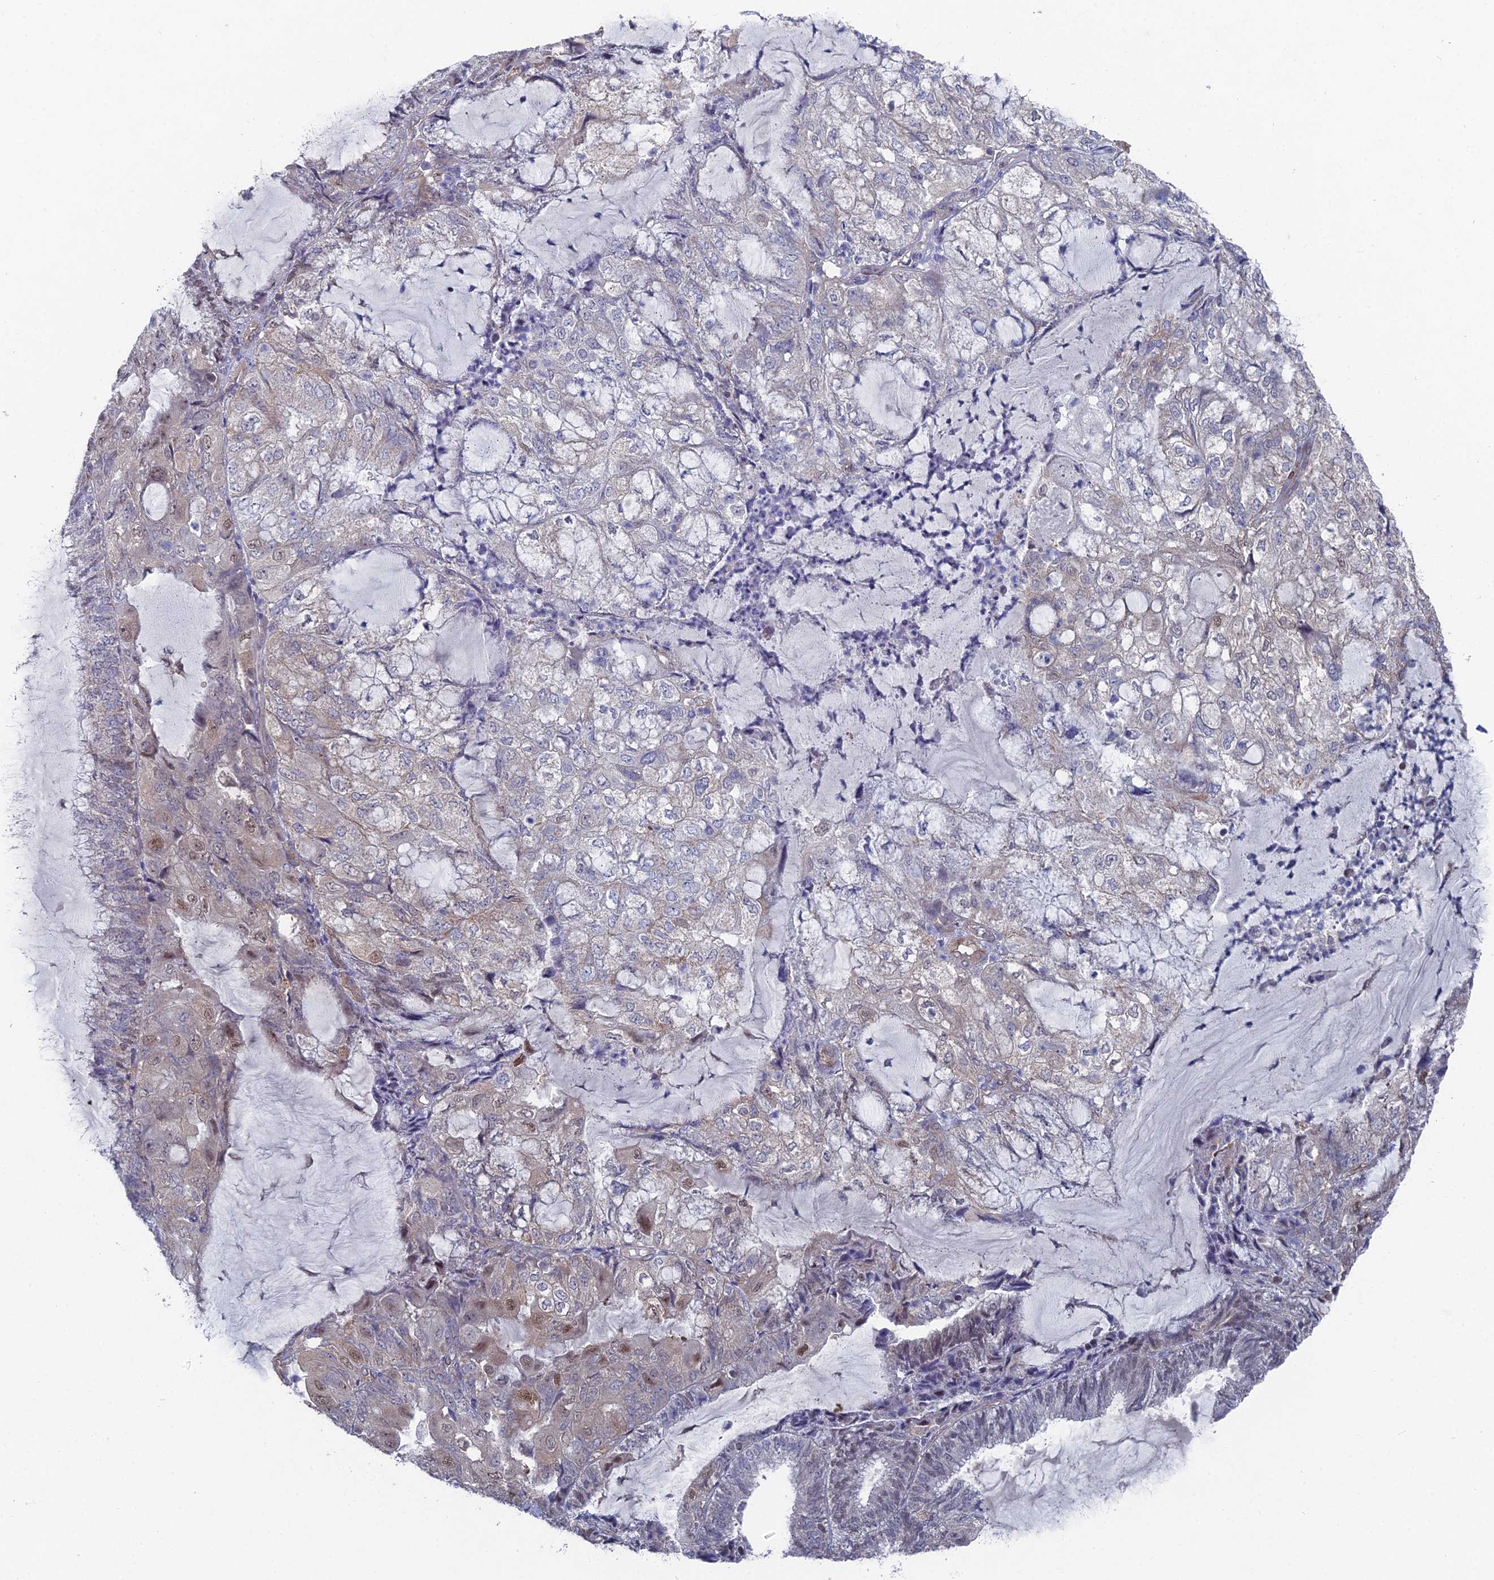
{"staining": {"intensity": "weak", "quantity": "<25%", "location": "nuclear"}, "tissue": "endometrial cancer", "cell_type": "Tumor cells", "image_type": "cancer", "snomed": [{"axis": "morphology", "description": "Adenocarcinoma, NOS"}, {"axis": "topography", "description": "Endometrium"}], "caption": "DAB (3,3'-diaminobenzidine) immunohistochemical staining of endometrial adenocarcinoma reveals no significant staining in tumor cells.", "gene": "UNC5D", "patient": {"sex": "female", "age": 81}}